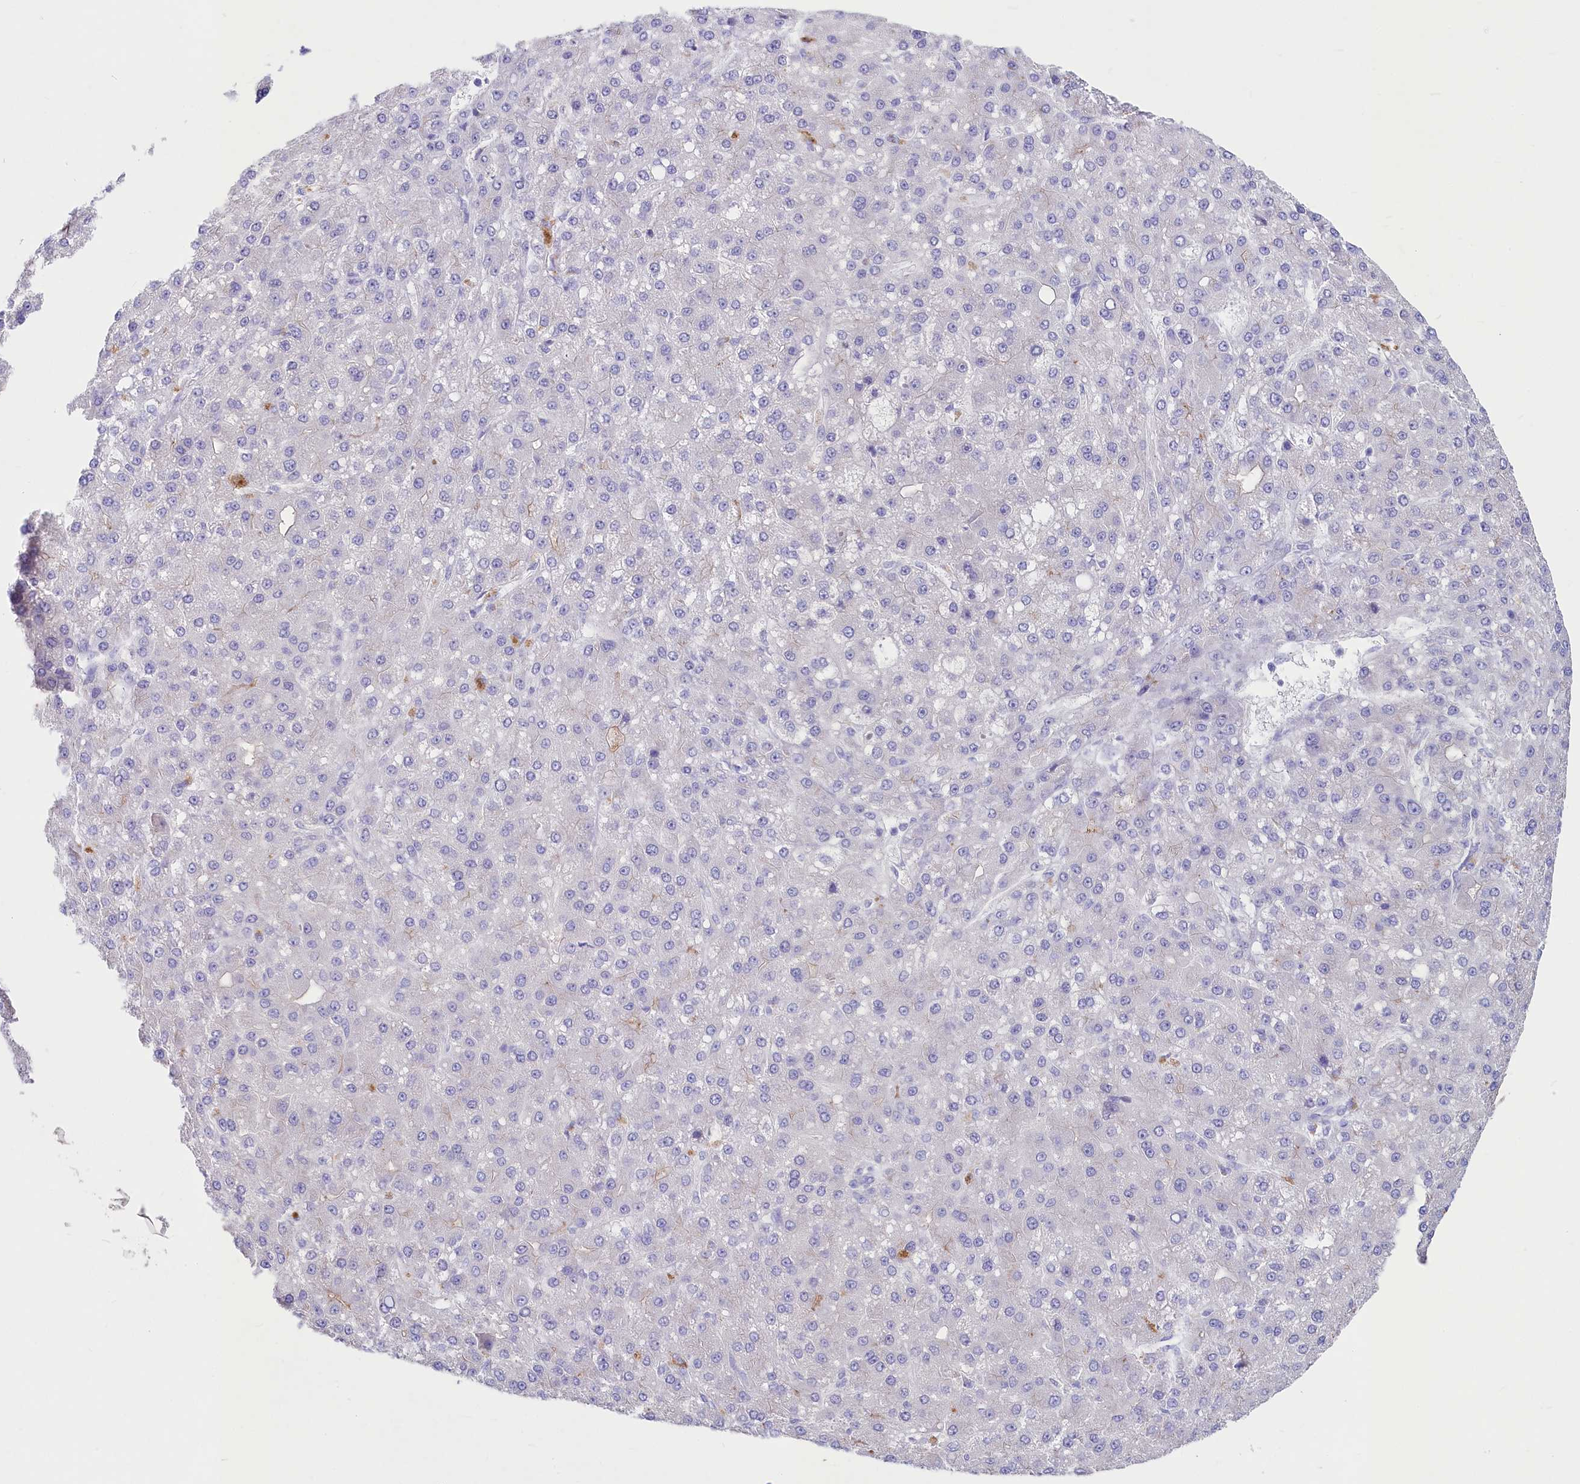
{"staining": {"intensity": "negative", "quantity": "none", "location": "none"}, "tissue": "liver cancer", "cell_type": "Tumor cells", "image_type": "cancer", "snomed": [{"axis": "morphology", "description": "Carcinoma, Hepatocellular, NOS"}, {"axis": "topography", "description": "Liver"}], "caption": "High power microscopy micrograph of an IHC micrograph of liver cancer, revealing no significant staining in tumor cells.", "gene": "VPS26B", "patient": {"sex": "male", "age": 67}}